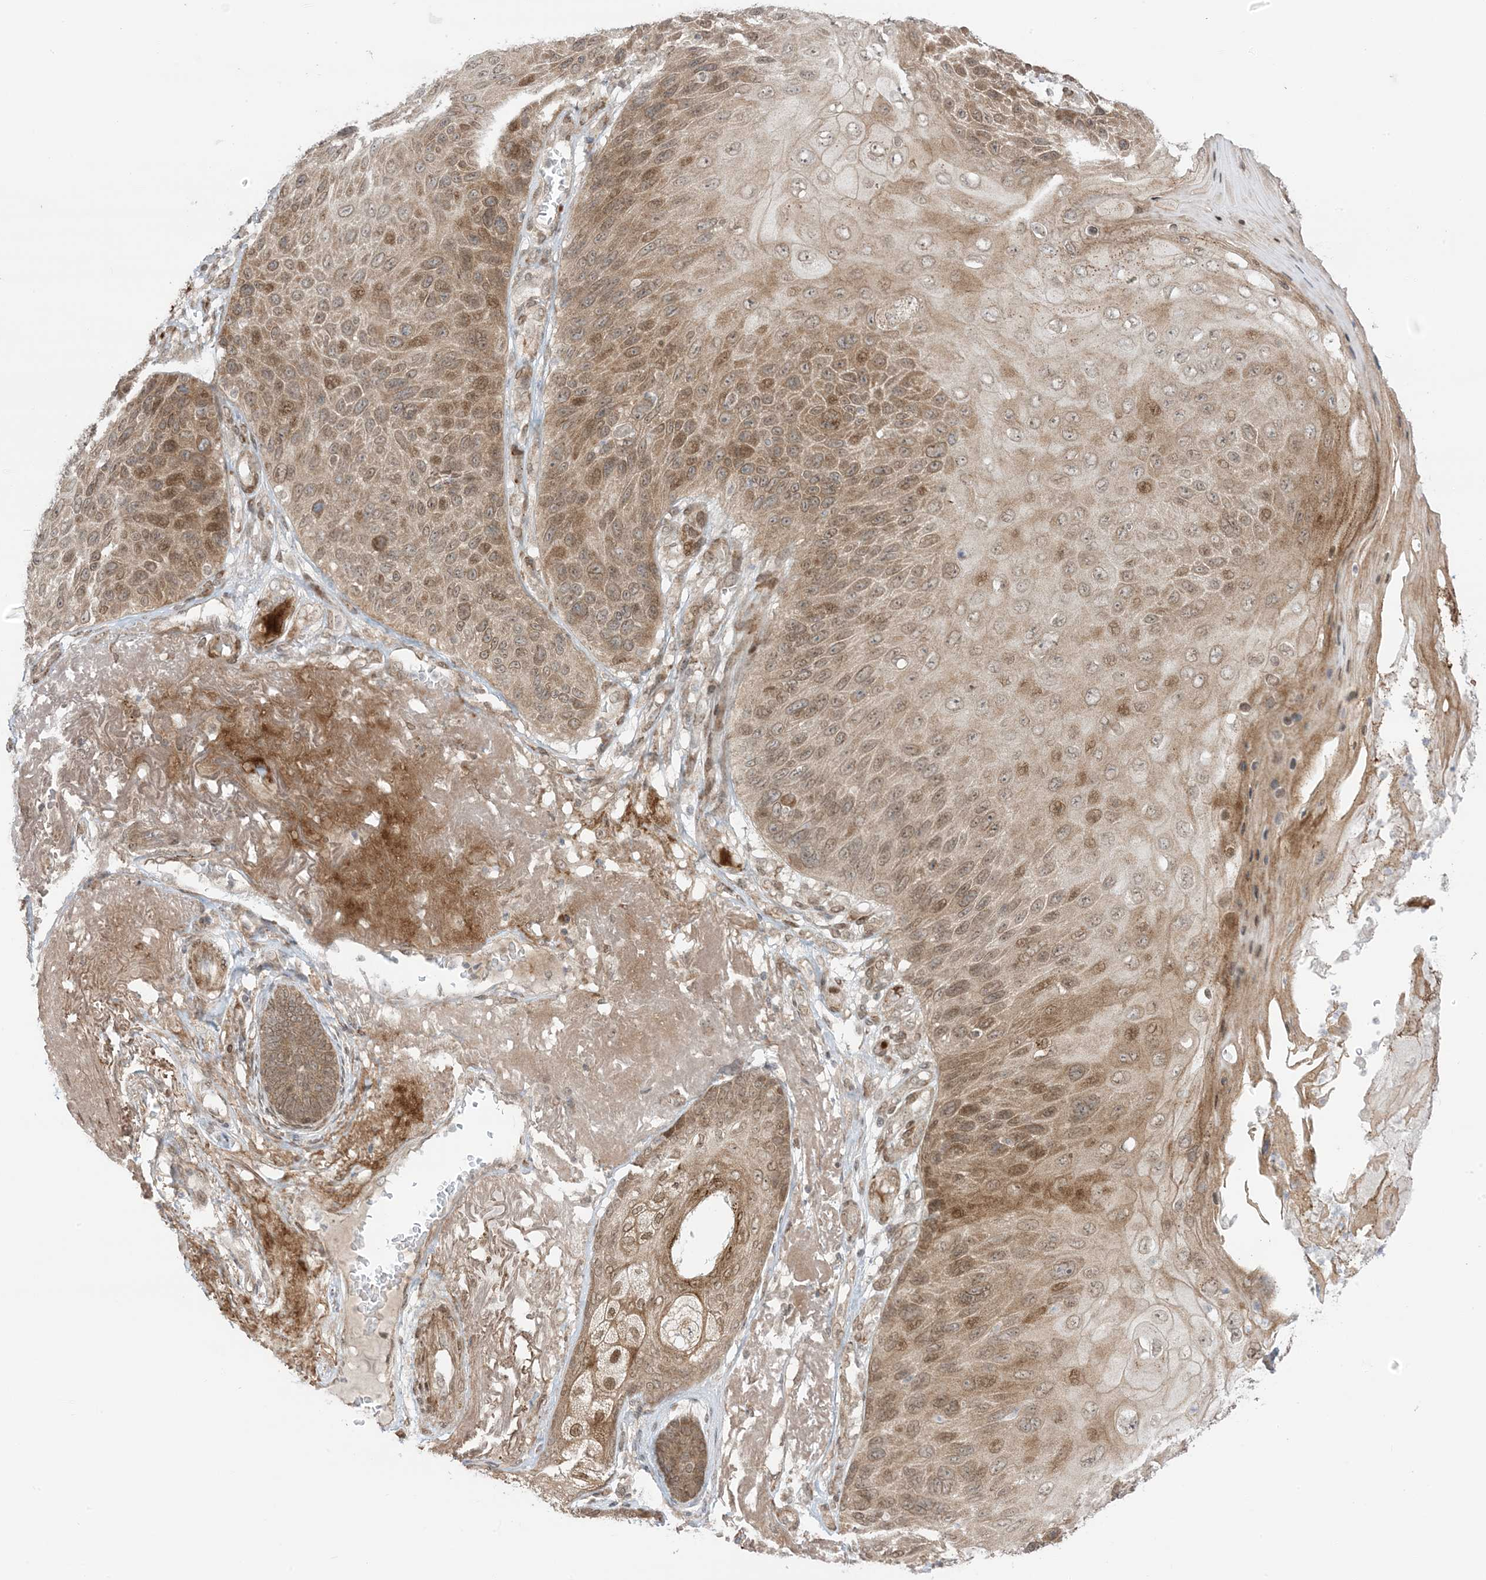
{"staining": {"intensity": "moderate", "quantity": ">75%", "location": "cytoplasmic/membranous,nuclear"}, "tissue": "skin cancer", "cell_type": "Tumor cells", "image_type": "cancer", "snomed": [{"axis": "morphology", "description": "Squamous cell carcinoma, NOS"}, {"axis": "topography", "description": "Skin"}], "caption": "Protein expression analysis of skin squamous cell carcinoma reveals moderate cytoplasmic/membranous and nuclear expression in about >75% of tumor cells. (Brightfield microscopy of DAB IHC at high magnification).", "gene": "UBE2E2", "patient": {"sex": "female", "age": 88}}